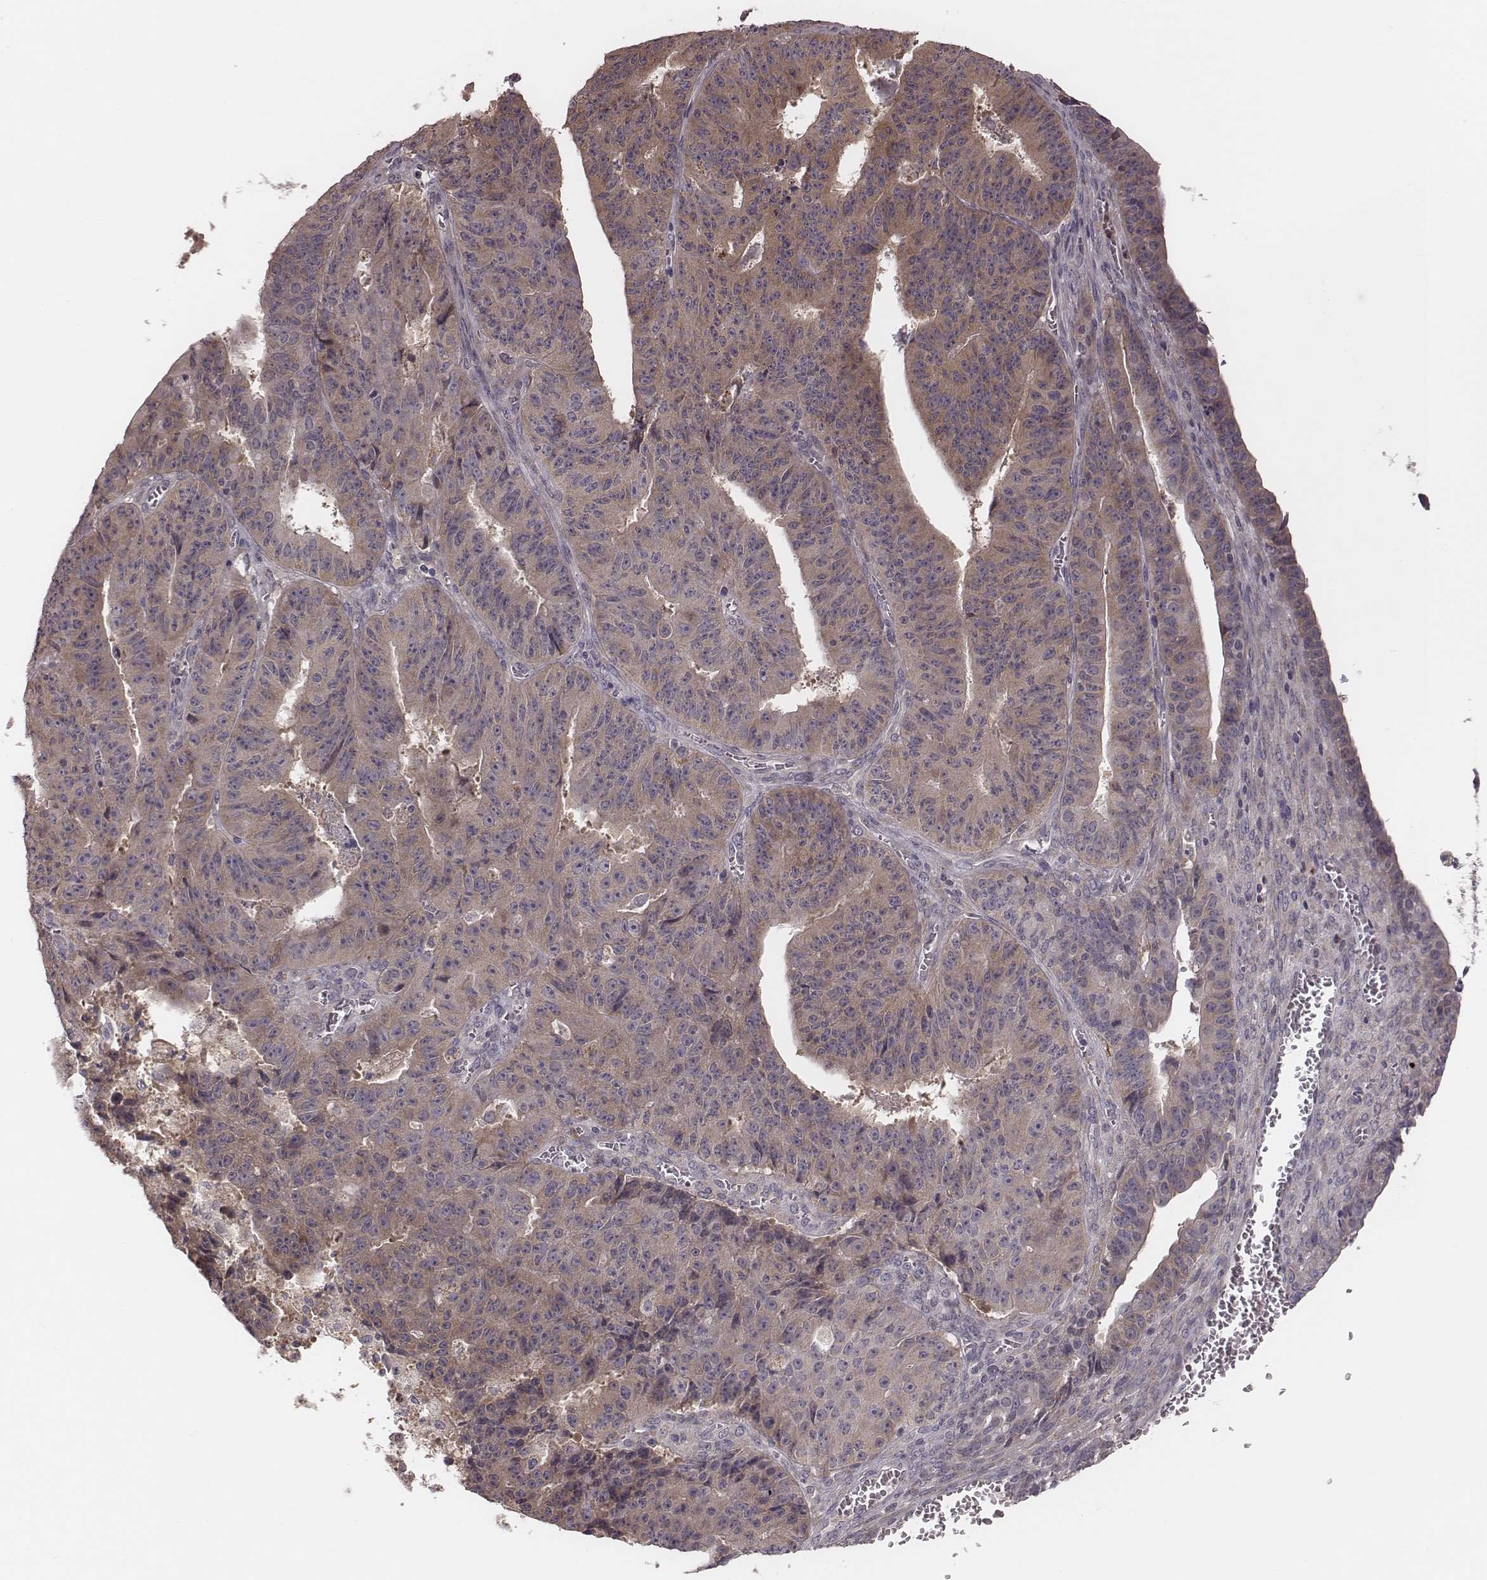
{"staining": {"intensity": "moderate", "quantity": "25%-75%", "location": "cytoplasmic/membranous"}, "tissue": "ovarian cancer", "cell_type": "Tumor cells", "image_type": "cancer", "snomed": [{"axis": "morphology", "description": "Carcinoma, endometroid"}, {"axis": "topography", "description": "Ovary"}], "caption": "A brown stain shows moderate cytoplasmic/membranous positivity of a protein in ovarian cancer (endometroid carcinoma) tumor cells.", "gene": "P2RX5", "patient": {"sex": "female", "age": 42}}